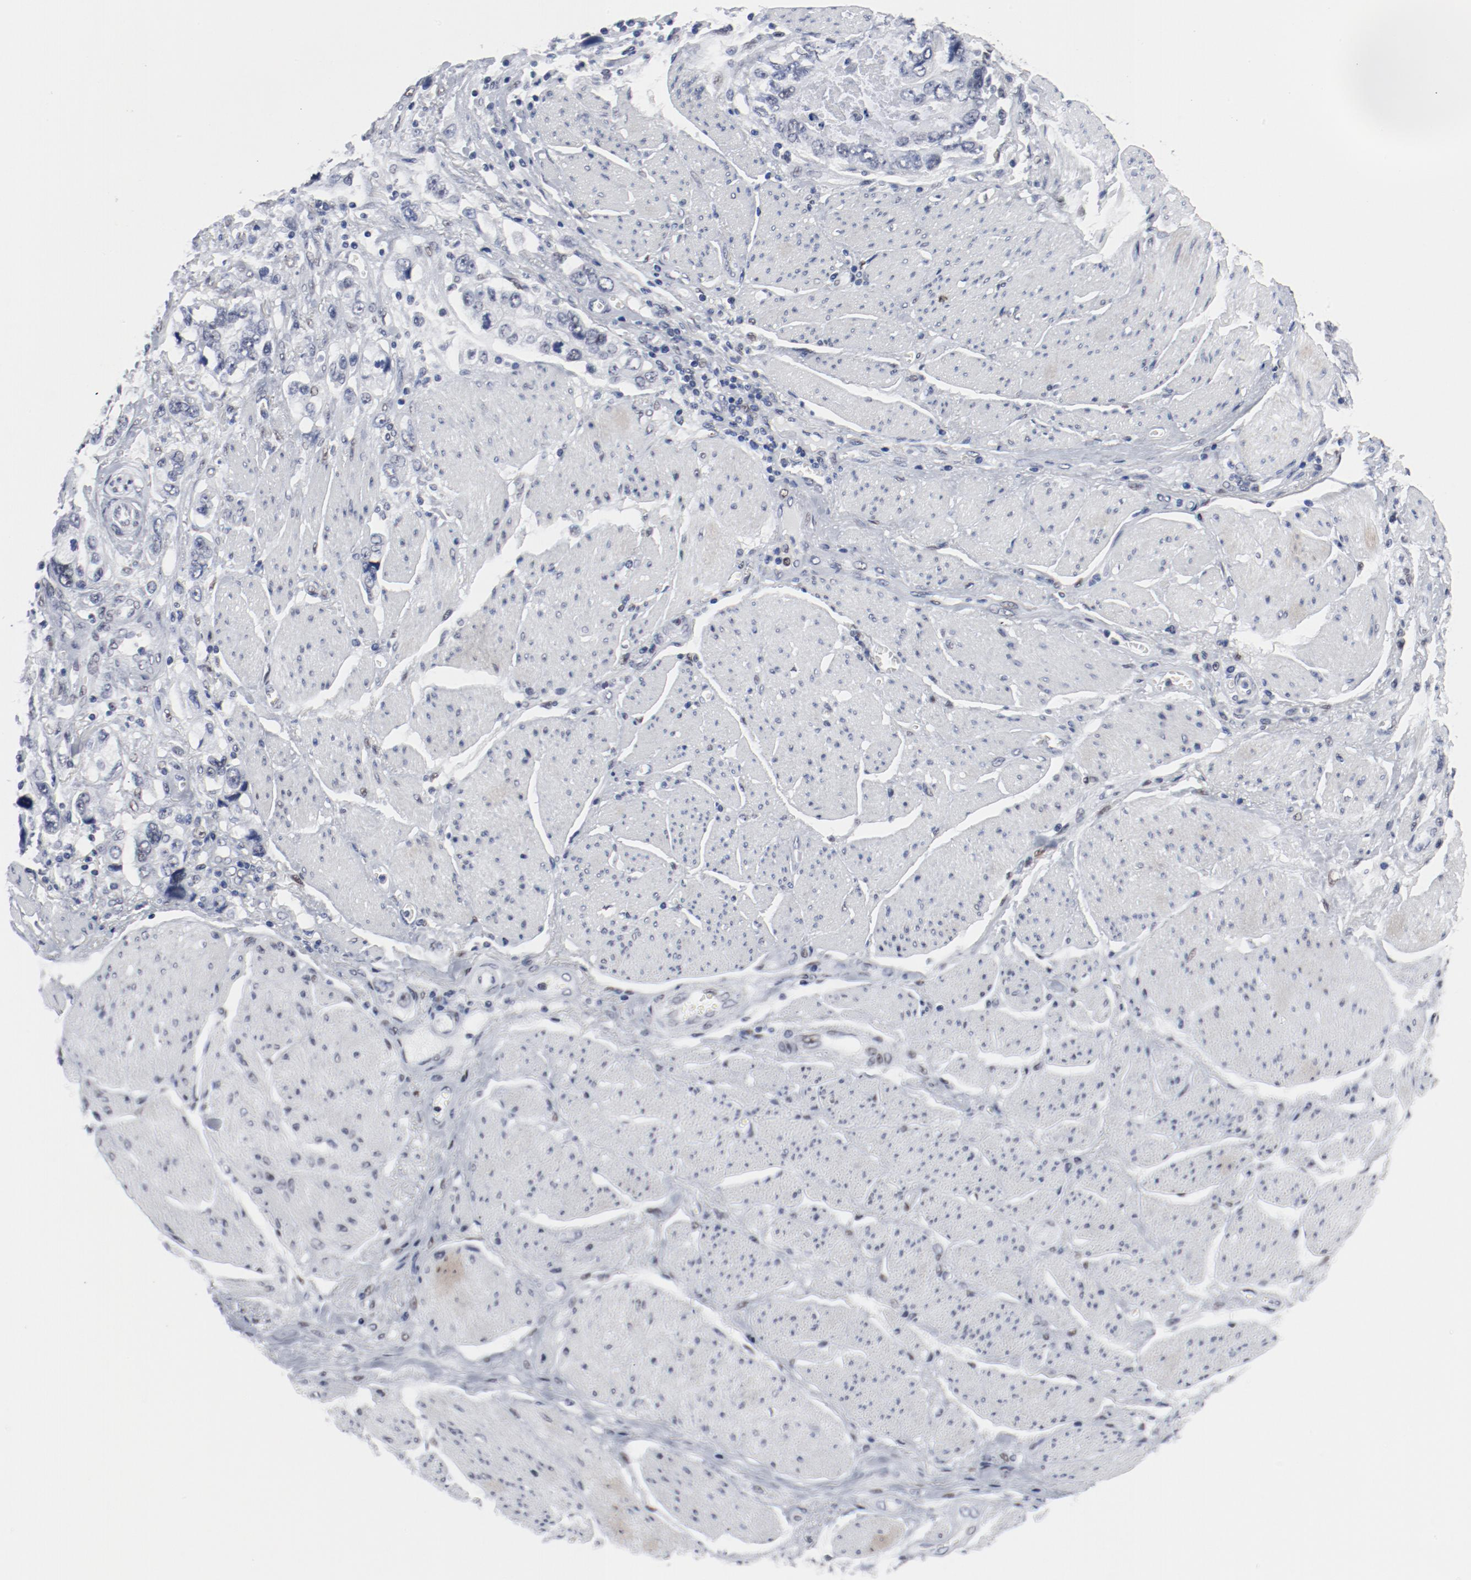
{"staining": {"intensity": "negative", "quantity": "none", "location": "none"}, "tissue": "stomach cancer", "cell_type": "Tumor cells", "image_type": "cancer", "snomed": [{"axis": "morphology", "description": "Adenocarcinoma, NOS"}, {"axis": "topography", "description": "Pancreas"}, {"axis": "topography", "description": "Stomach, upper"}], "caption": "High magnification brightfield microscopy of adenocarcinoma (stomach) stained with DAB (3,3'-diaminobenzidine) (brown) and counterstained with hematoxylin (blue): tumor cells show no significant staining. (DAB (3,3'-diaminobenzidine) immunohistochemistry (IHC) with hematoxylin counter stain).", "gene": "ARNT", "patient": {"sex": "male", "age": 77}}